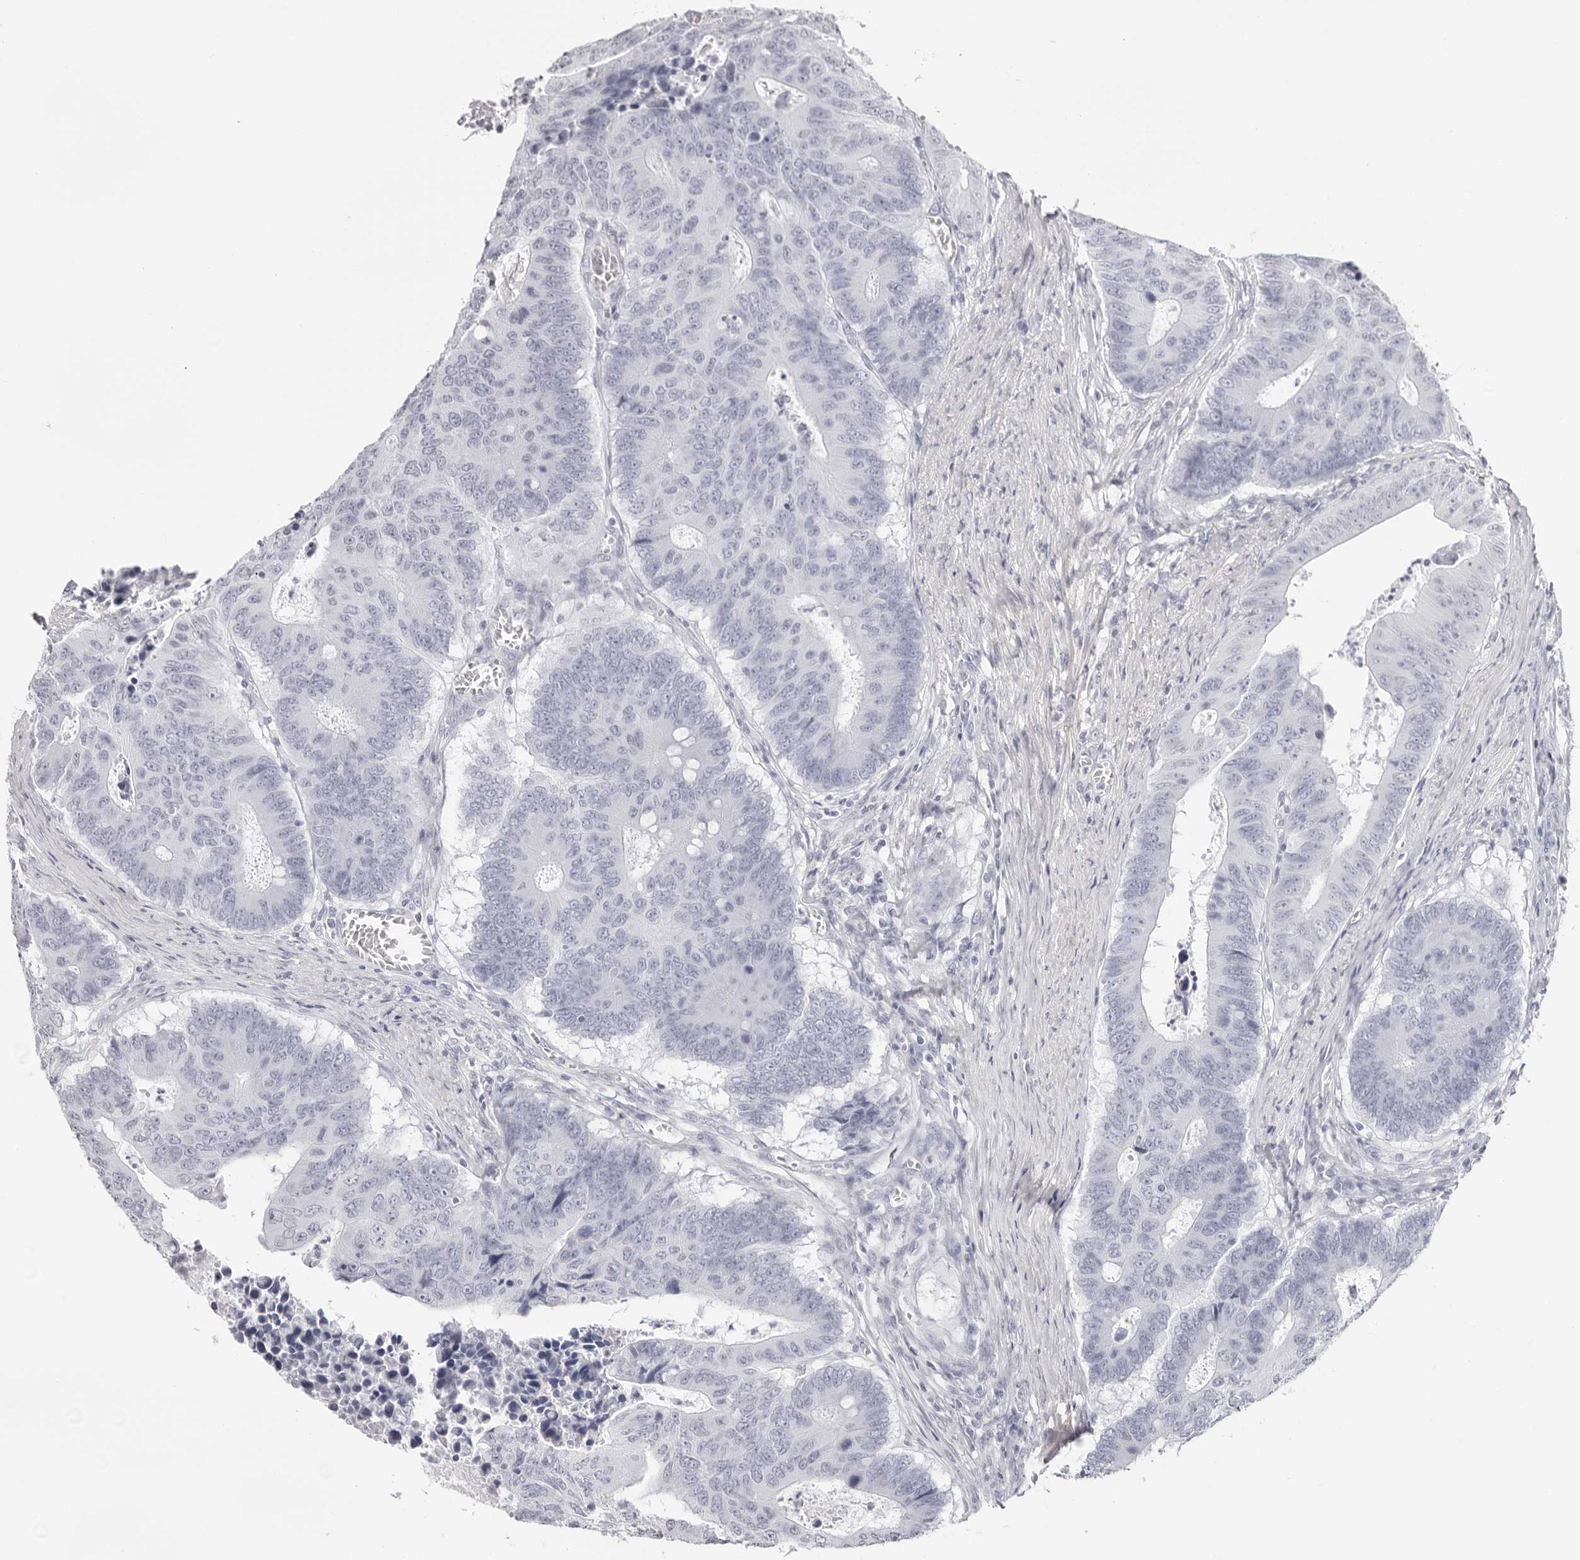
{"staining": {"intensity": "negative", "quantity": "none", "location": "none"}, "tissue": "colorectal cancer", "cell_type": "Tumor cells", "image_type": "cancer", "snomed": [{"axis": "morphology", "description": "Adenocarcinoma, NOS"}, {"axis": "topography", "description": "Colon"}], "caption": "Micrograph shows no protein expression in tumor cells of colorectal cancer (adenocarcinoma) tissue.", "gene": "INSL3", "patient": {"sex": "male", "age": 87}}